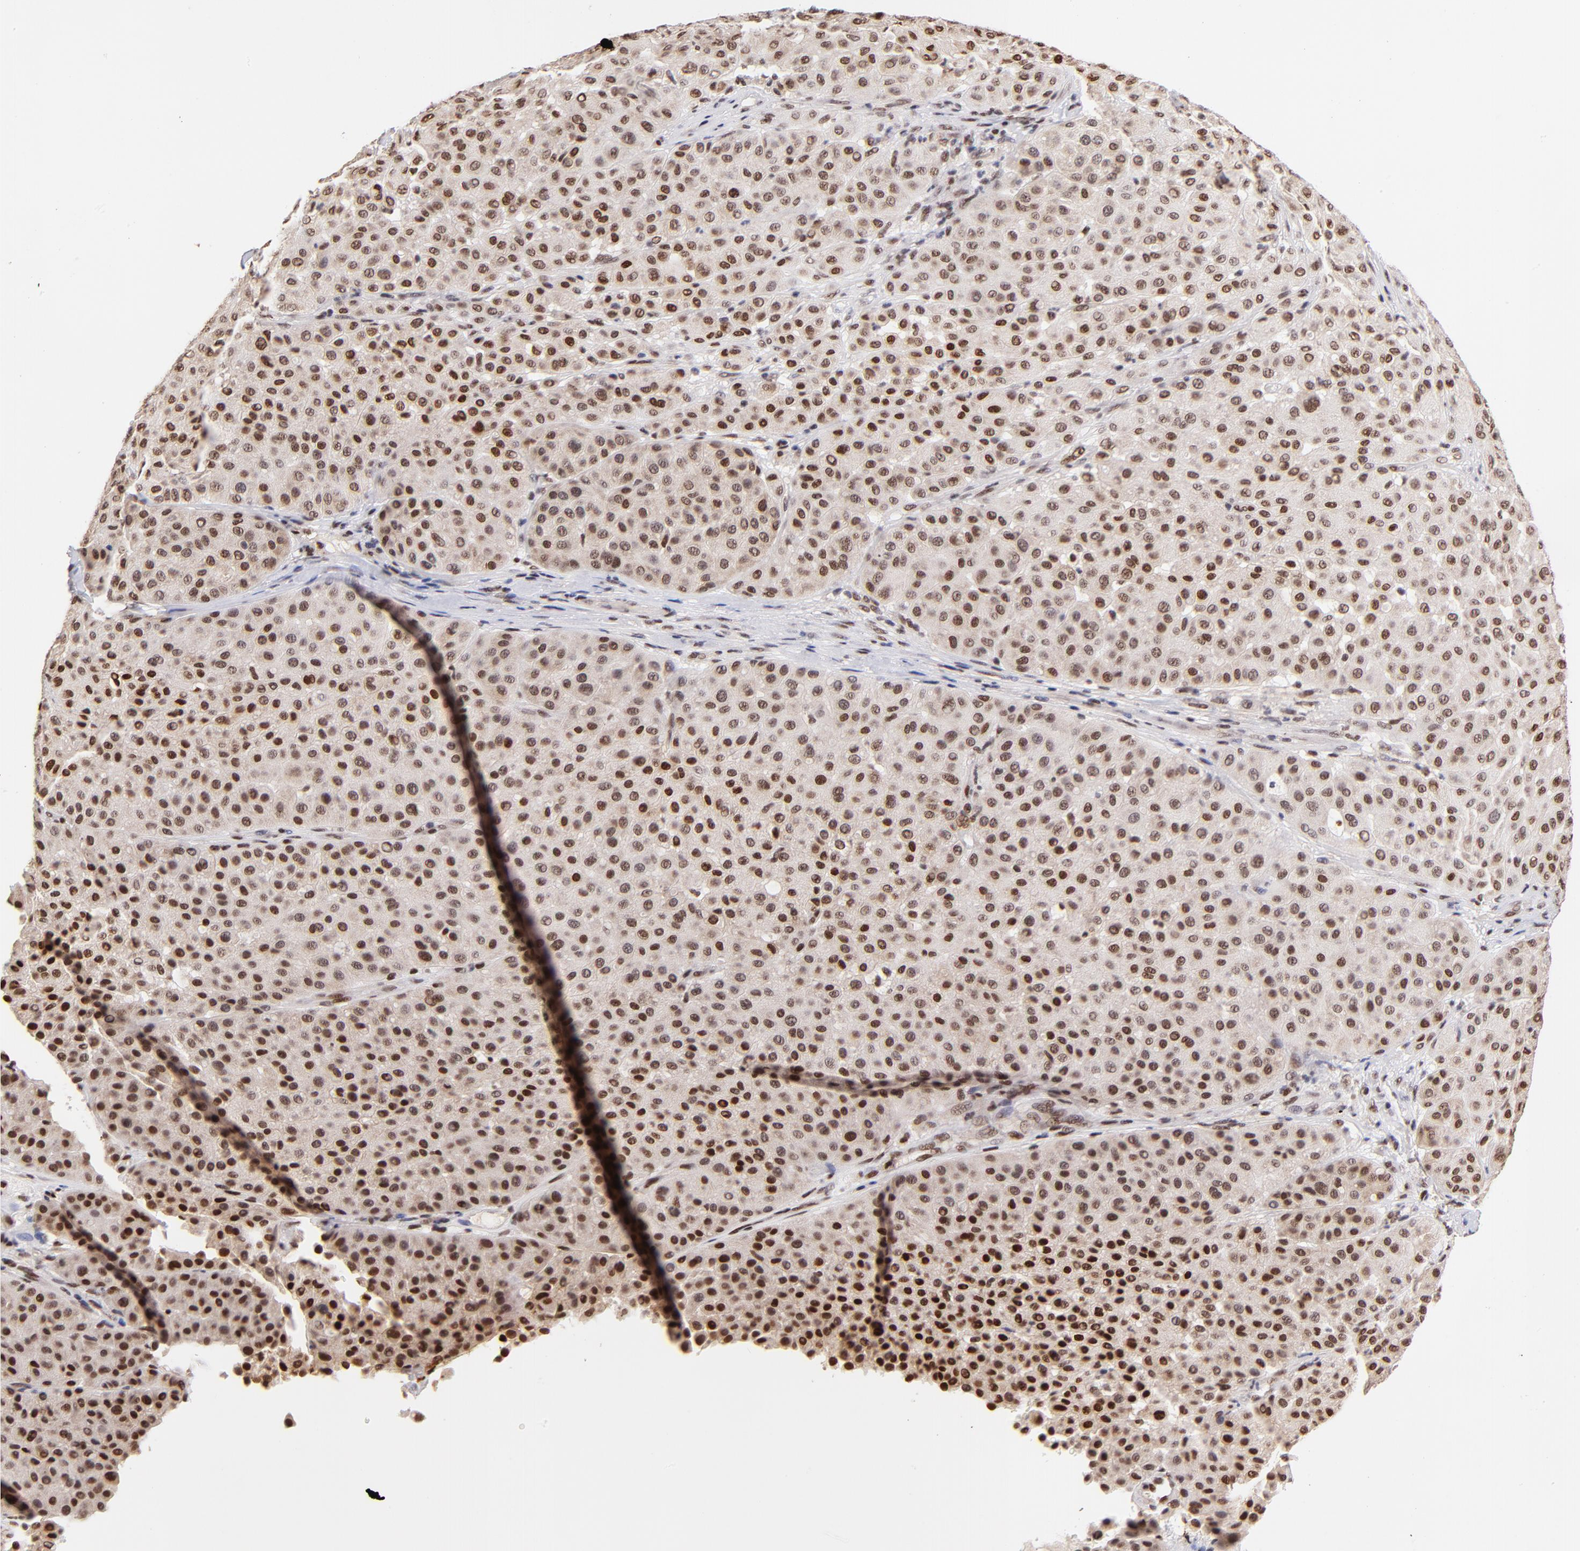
{"staining": {"intensity": "strong", "quantity": ">75%", "location": "nuclear"}, "tissue": "melanoma", "cell_type": "Tumor cells", "image_type": "cancer", "snomed": [{"axis": "morphology", "description": "Normal tissue, NOS"}, {"axis": "morphology", "description": "Malignant melanoma, Metastatic site"}, {"axis": "topography", "description": "Skin"}], "caption": "Protein positivity by IHC displays strong nuclear expression in approximately >75% of tumor cells in malignant melanoma (metastatic site).", "gene": "MIDEAS", "patient": {"sex": "male", "age": 41}}